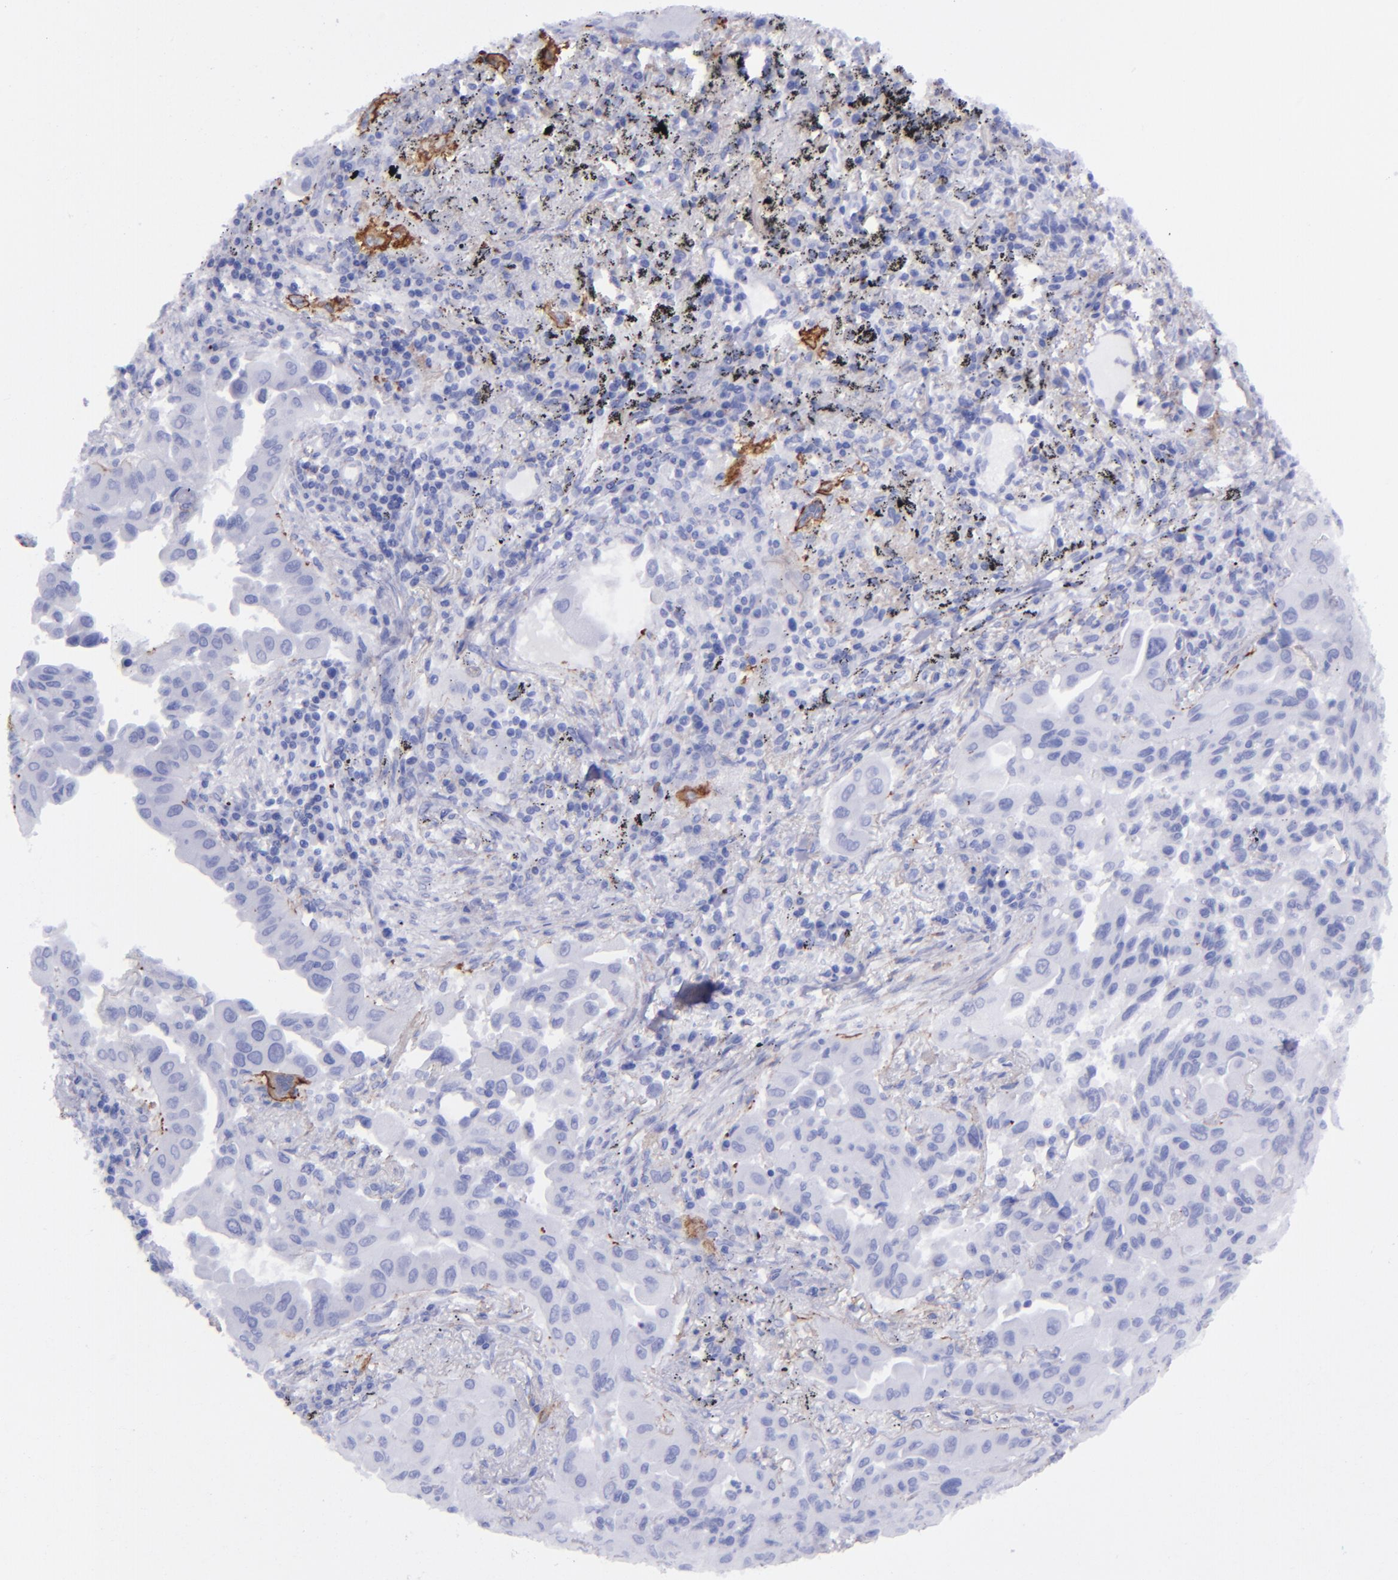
{"staining": {"intensity": "negative", "quantity": "none", "location": "none"}, "tissue": "lung cancer", "cell_type": "Tumor cells", "image_type": "cancer", "snomed": [{"axis": "morphology", "description": "Adenocarcinoma, NOS"}, {"axis": "topography", "description": "Lung"}], "caption": "Tumor cells are negative for brown protein staining in lung cancer. (DAB immunohistochemistry with hematoxylin counter stain).", "gene": "EFCAB13", "patient": {"sex": "male", "age": 68}}